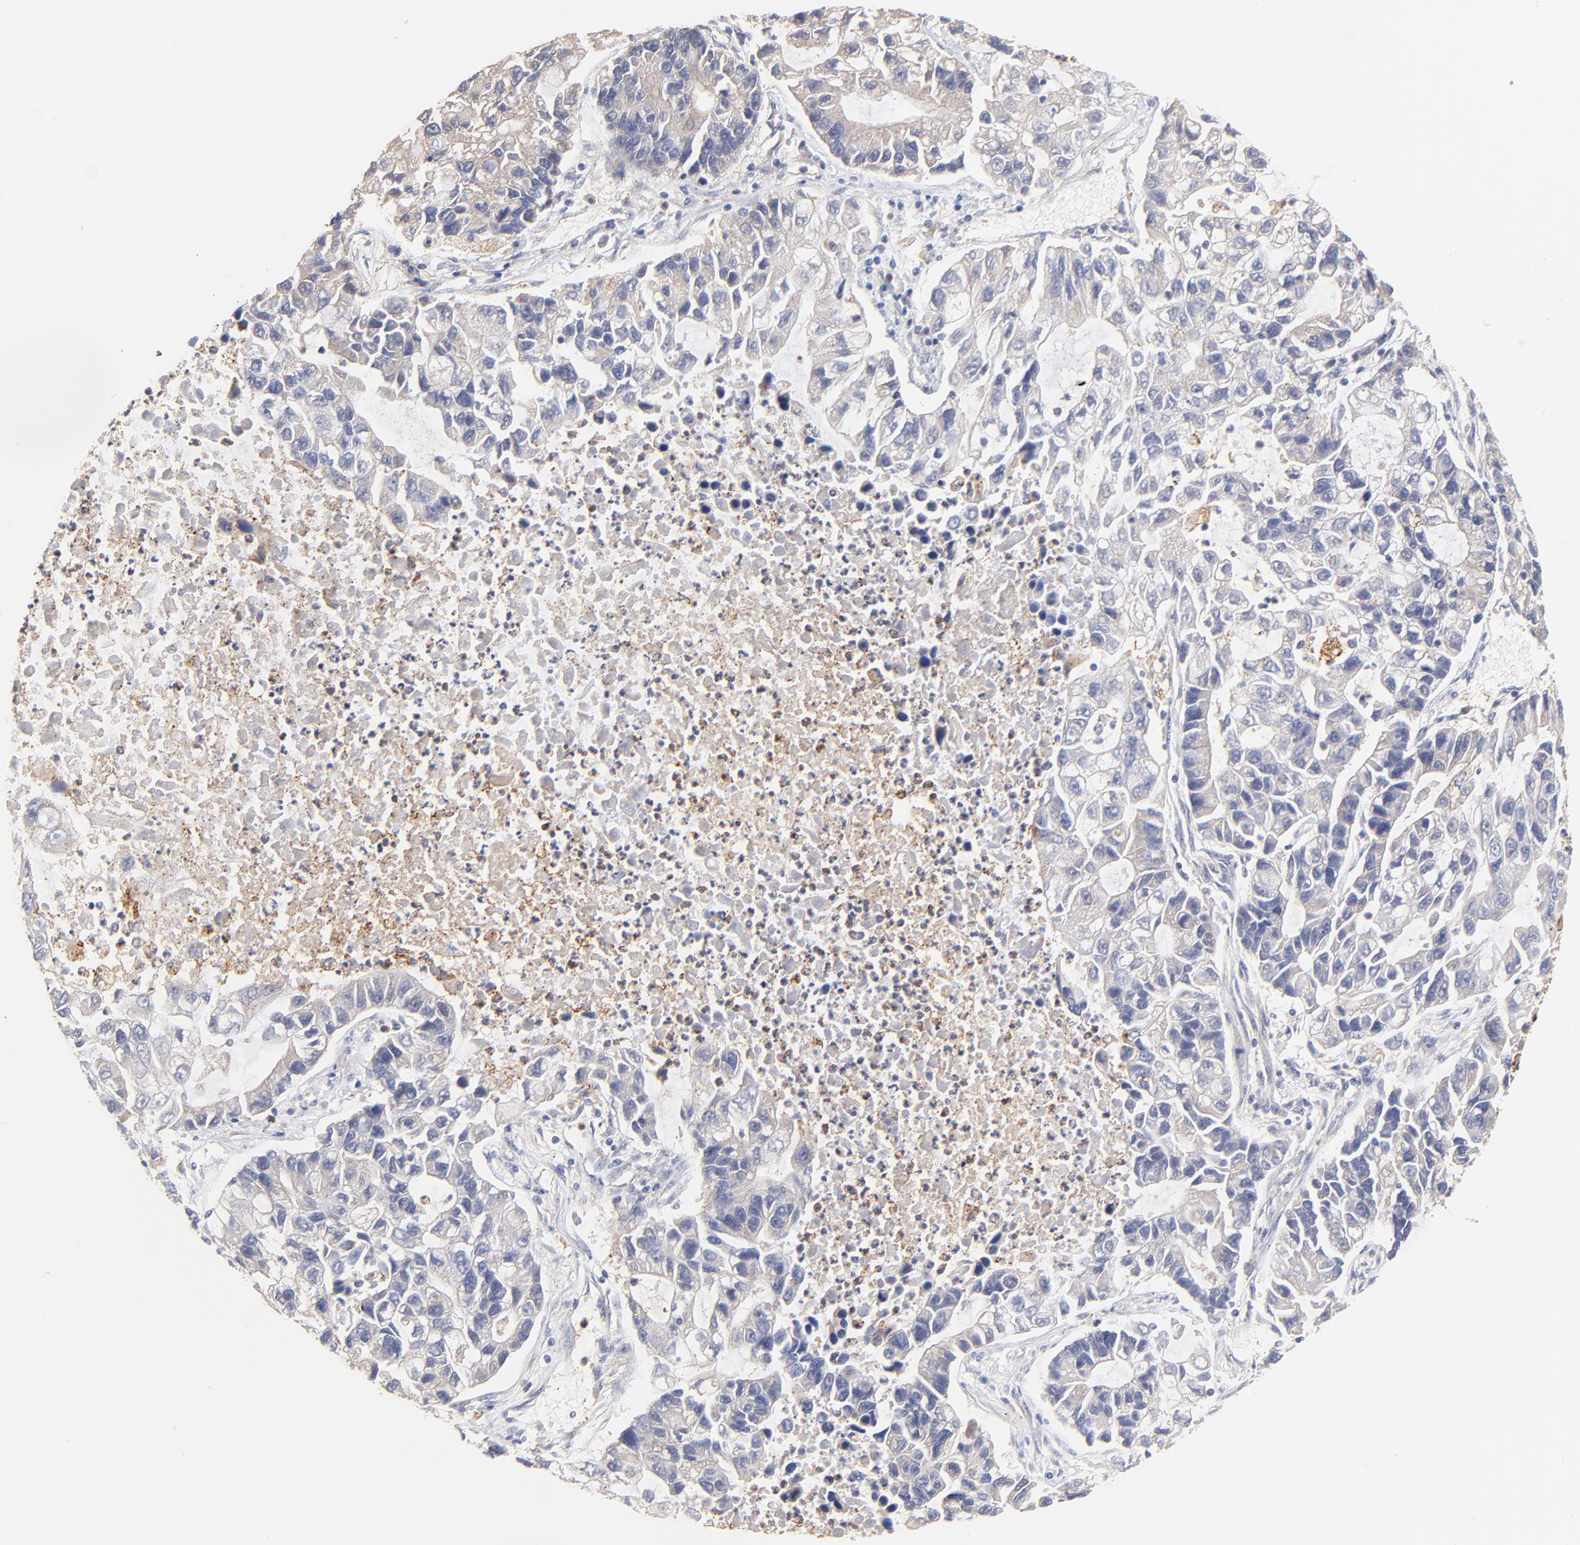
{"staining": {"intensity": "negative", "quantity": "none", "location": "none"}, "tissue": "lung cancer", "cell_type": "Tumor cells", "image_type": "cancer", "snomed": [{"axis": "morphology", "description": "Adenocarcinoma, NOS"}, {"axis": "topography", "description": "Lung"}], "caption": "IHC image of lung cancer stained for a protein (brown), which displays no expression in tumor cells.", "gene": "PTK7", "patient": {"sex": "female", "age": 51}}